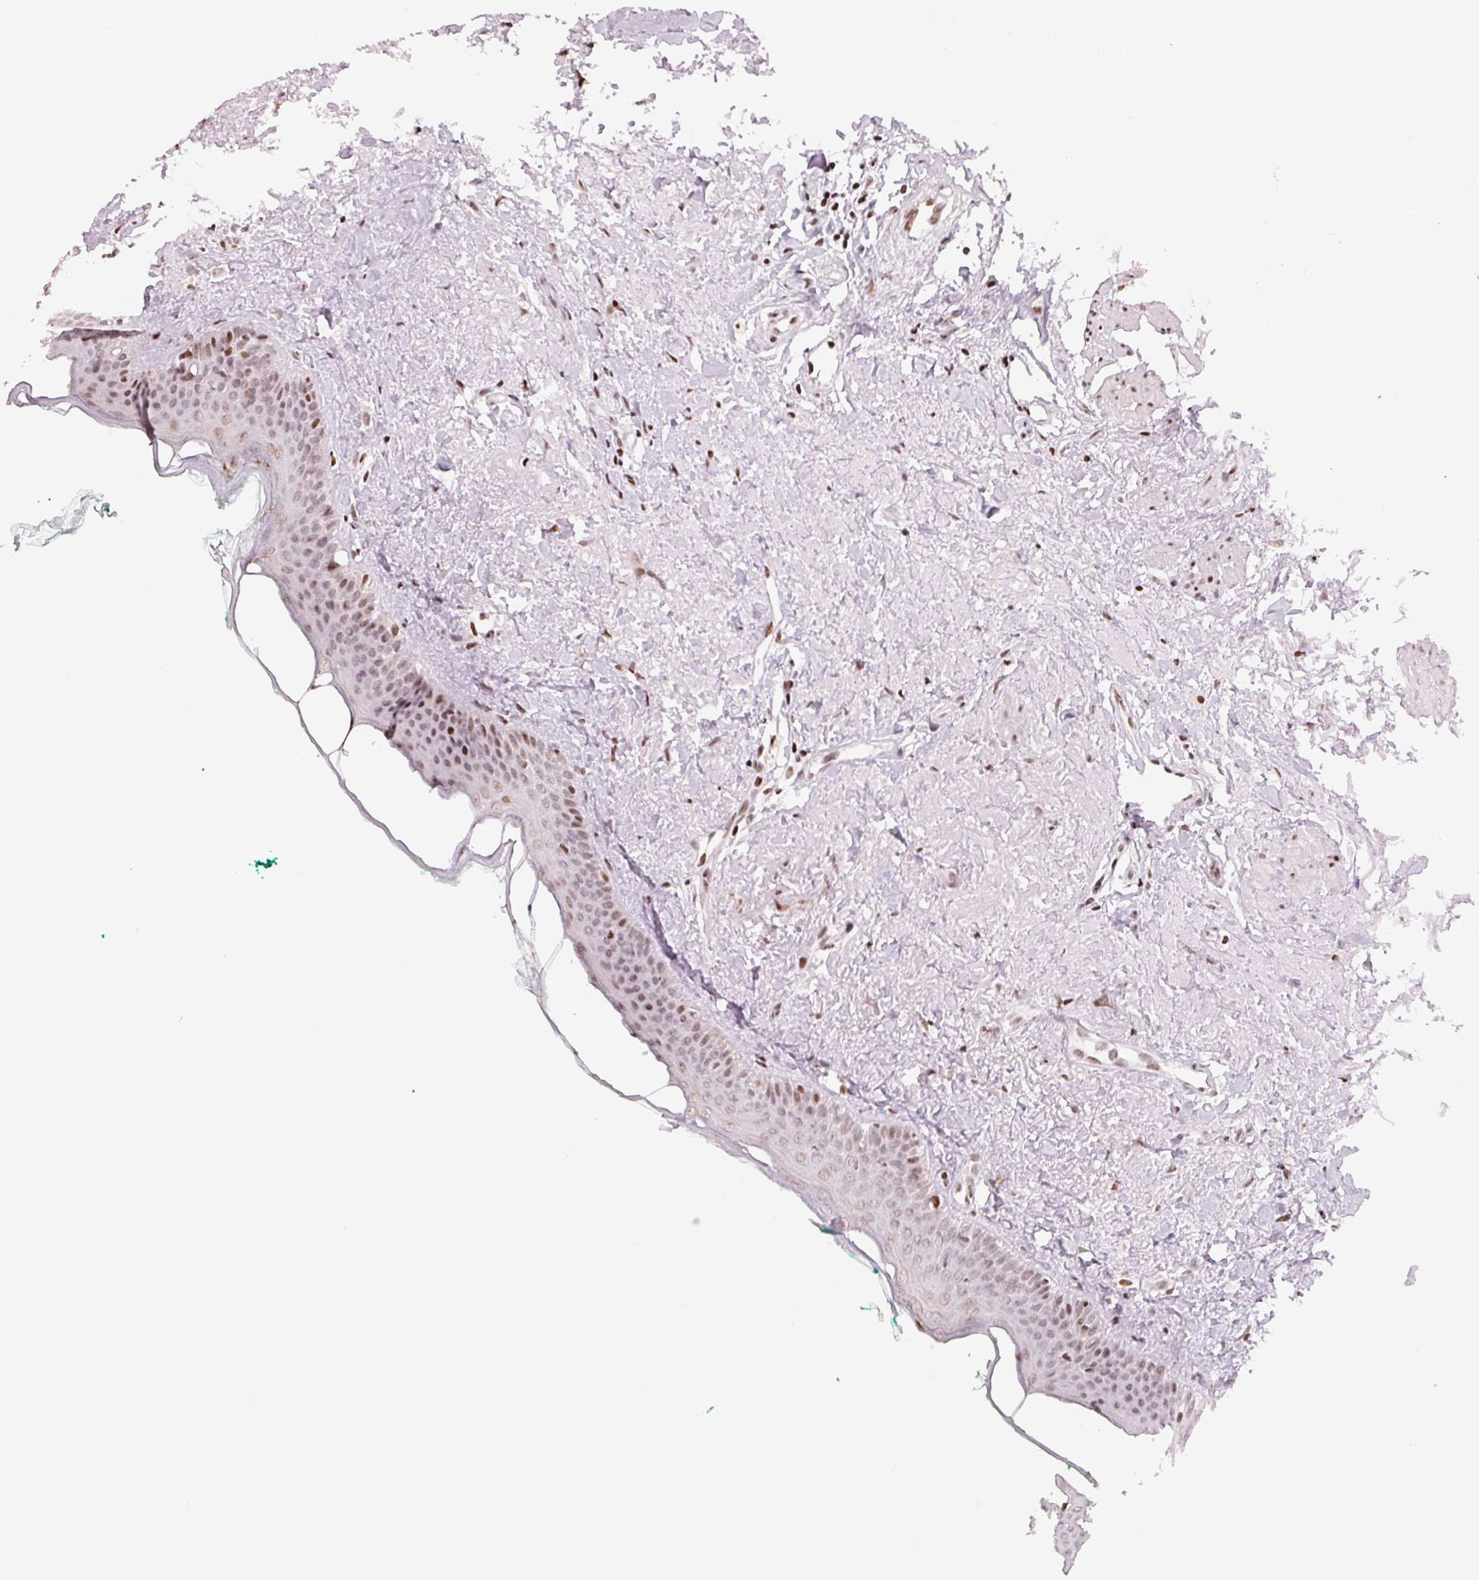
{"staining": {"intensity": "strong", "quantity": "<25%", "location": "nuclear"}, "tissue": "oral mucosa", "cell_type": "Squamous epithelial cells", "image_type": "normal", "snomed": [{"axis": "morphology", "description": "Normal tissue, NOS"}, {"axis": "topography", "description": "Oral tissue"}], "caption": "Immunohistochemistry (IHC) (DAB (3,3'-diaminobenzidine)) staining of unremarkable oral mucosa displays strong nuclear protein expression in approximately <25% of squamous epithelial cells.", "gene": "NXF1", "patient": {"sex": "female", "age": 70}}